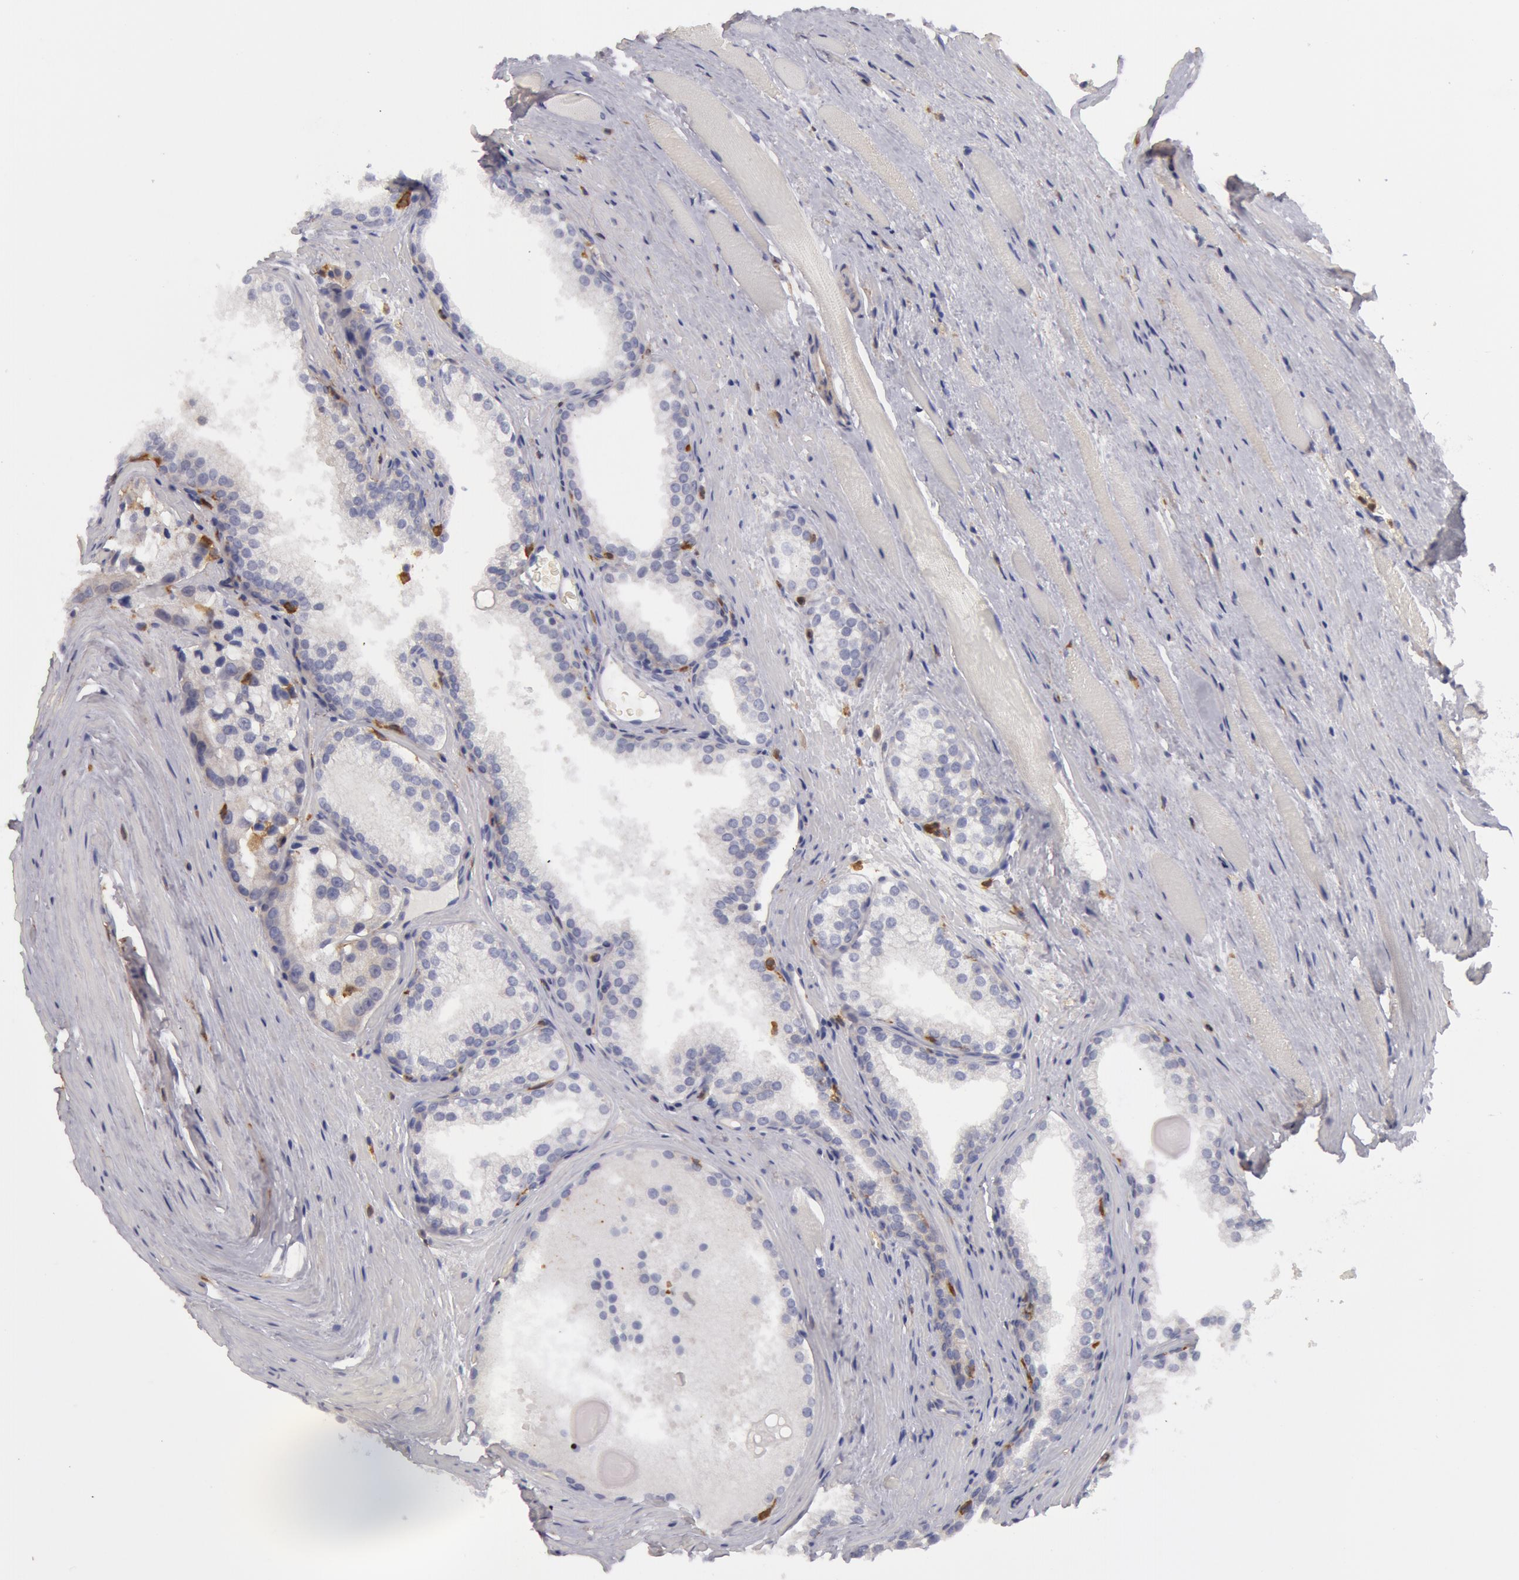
{"staining": {"intensity": "negative", "quantity": "none", "location": "none"}, "tissue": "prostate cancer", "cell_type": "Tumor cells", "image_type": "cancer", "snomed": [{"axis": "morphology", "description": "Adenocarcinoma, Medium grade"}, {"axis": "topography", "description": "Prostate"}], "caption": "The photomicrograph reveals no staining of tumor cells in prostate cancer. (DAB (3,3'-diaminobenzidine) immunohistochemistry (IHC), high magnification).", "gene": "SYK", "patient": {"sex": "male", "age": 72}}